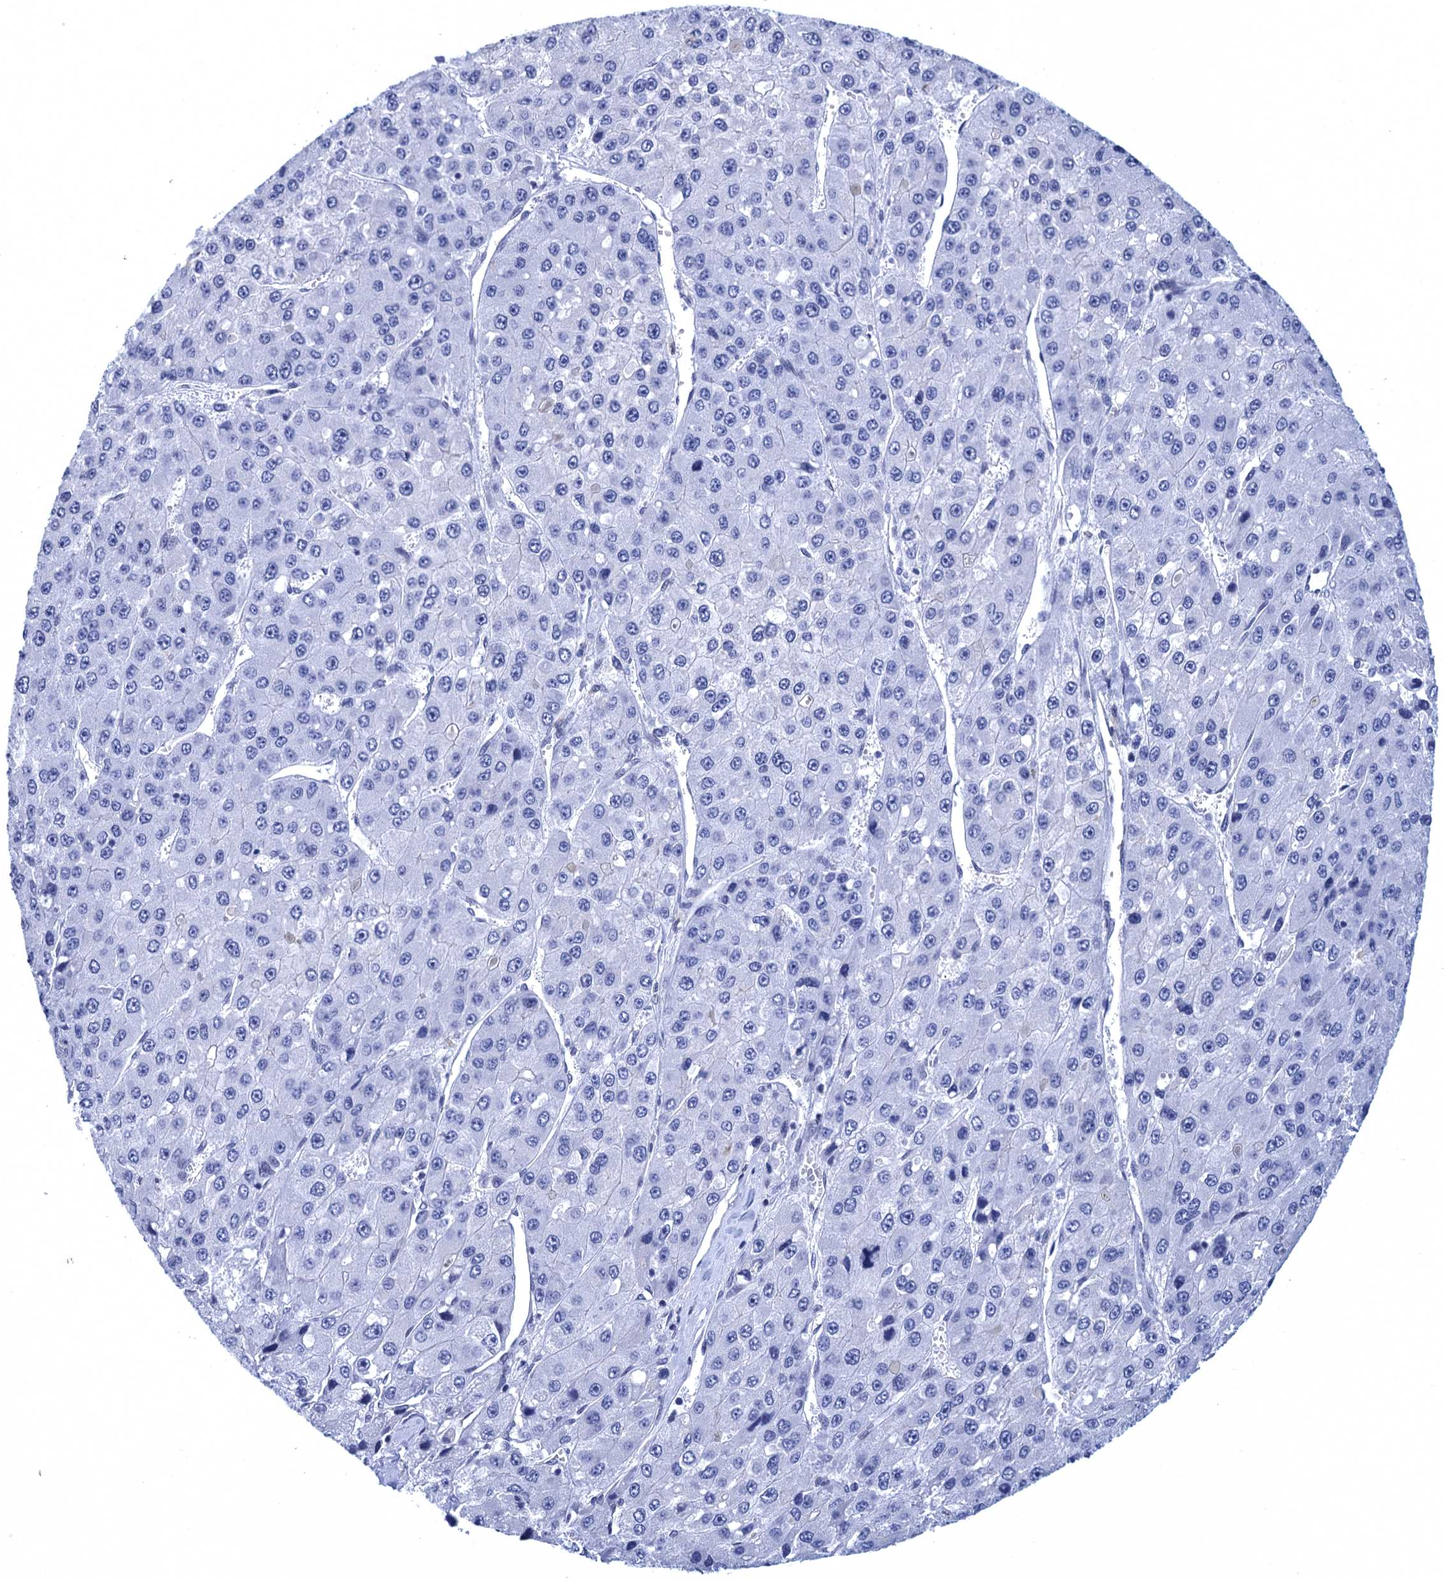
{"staining": {"intensity": "negative", "quantity": "none", "location": "none"}, "tissue": "liver cancer", "cell_type": "Tumor cells", "image_type": "cancer", "snomed": [{"axis": "morphology", "description": "Carcinoma, Hepatocellular, NOS"}, {"axis": "topography", "description": "Liver"}], "caption": "Immunohistochemistry micrograph of neoplastic tissue: liver hepatocellular carcinoma stained with DAB (3,3'-diaminobenzidine) displays no significant protein staining in tumor cells.", "gene": "METTL25", "patient": {"sex": "female", "age": 73}}